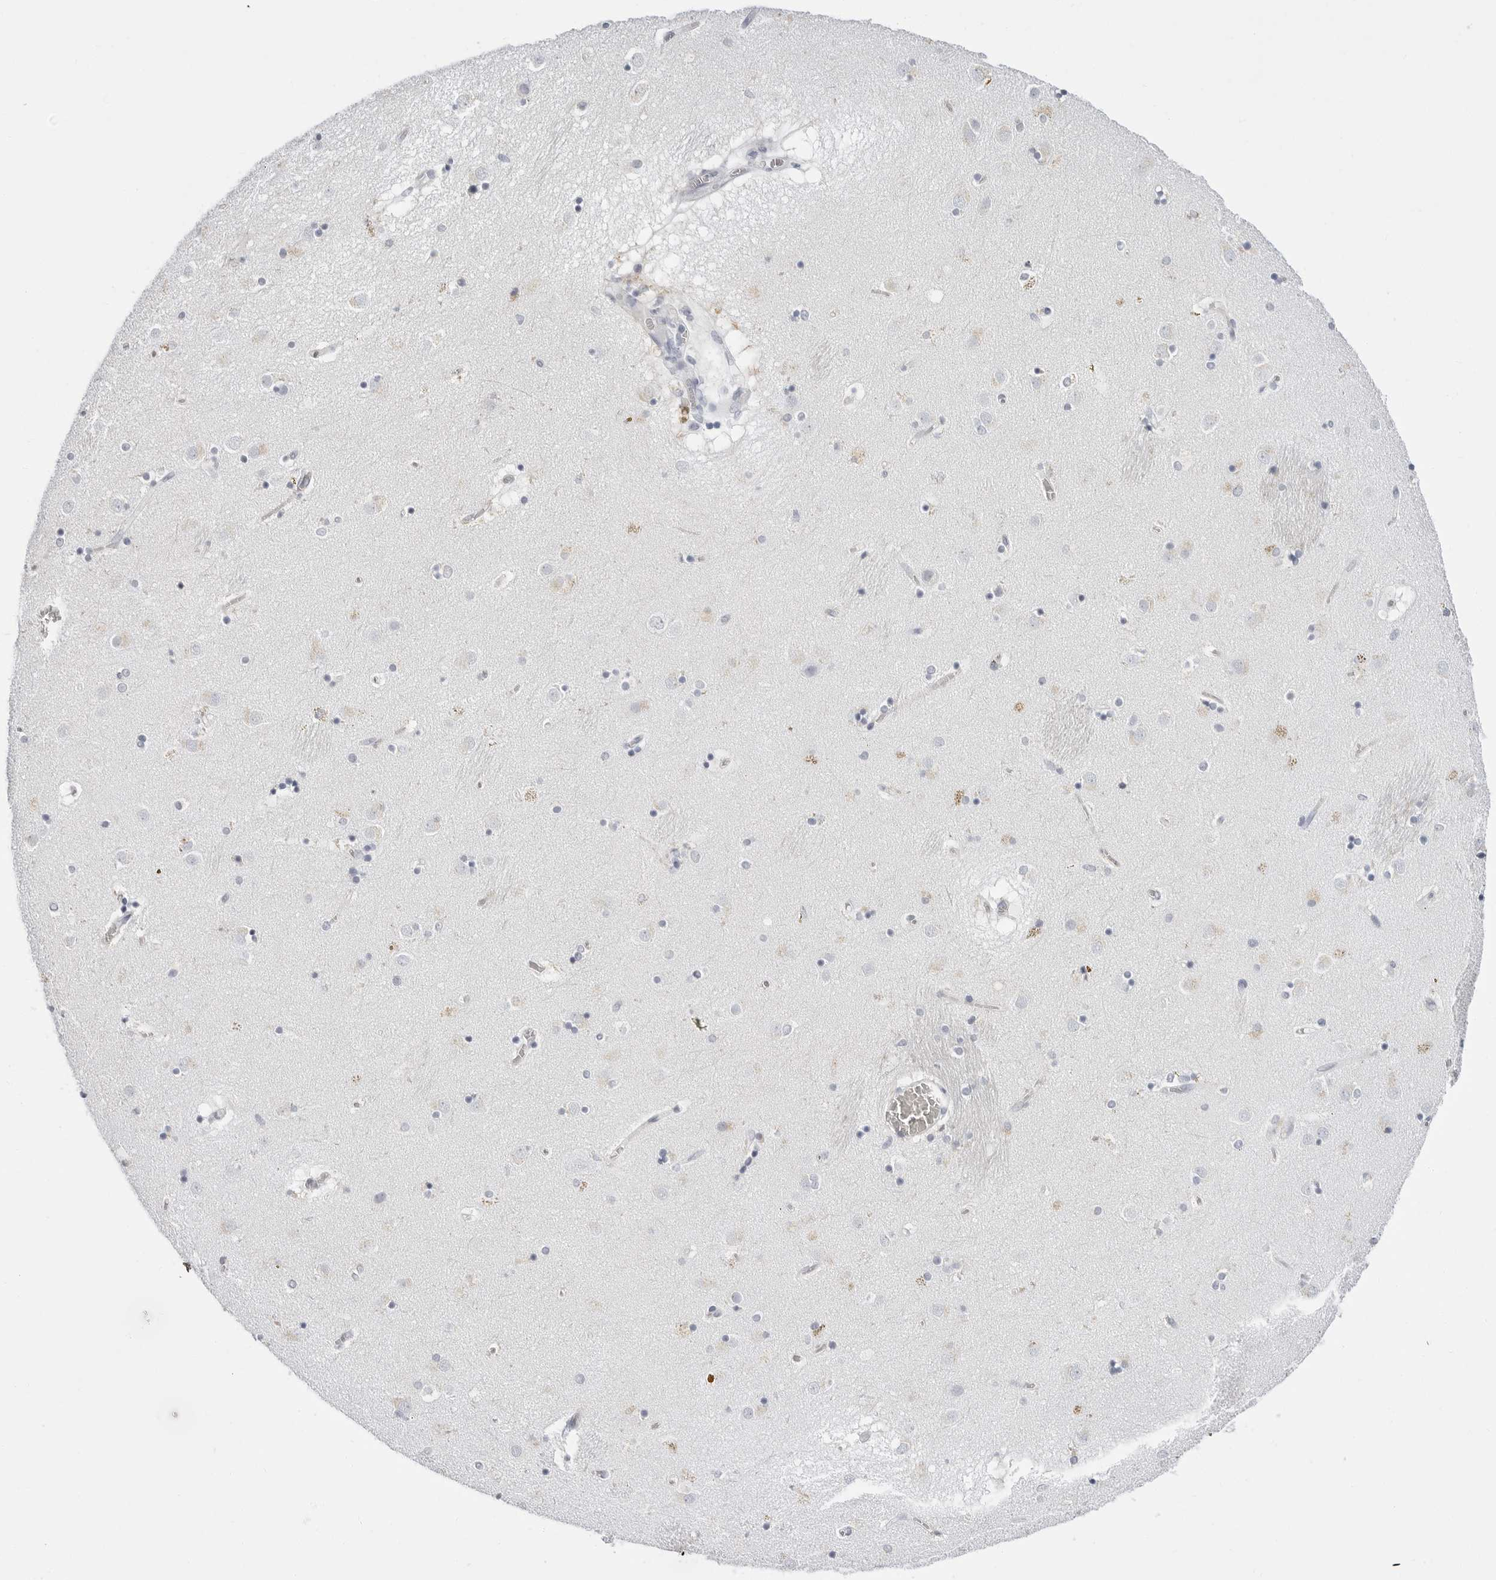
{"staining": {"intensity": "negative", "quantity": "none", "location": "none"}, "tissue": "caudate", "cell_type": "Glial cells", "image_type": "normal", "snomed": [{"axis": "morphology", "description": "Normal tissue, NOS"}, {"axis": "topography", "description": "Lateral ventricle wall"}], "caption": "IHC histopathology image of normal caudate stained for a protein (brown), which displays no positivity in glial cells. (DAB IHC, high magnification).", "gene": "ERICH3", "patient": {"sex": "male", "age": 70}}